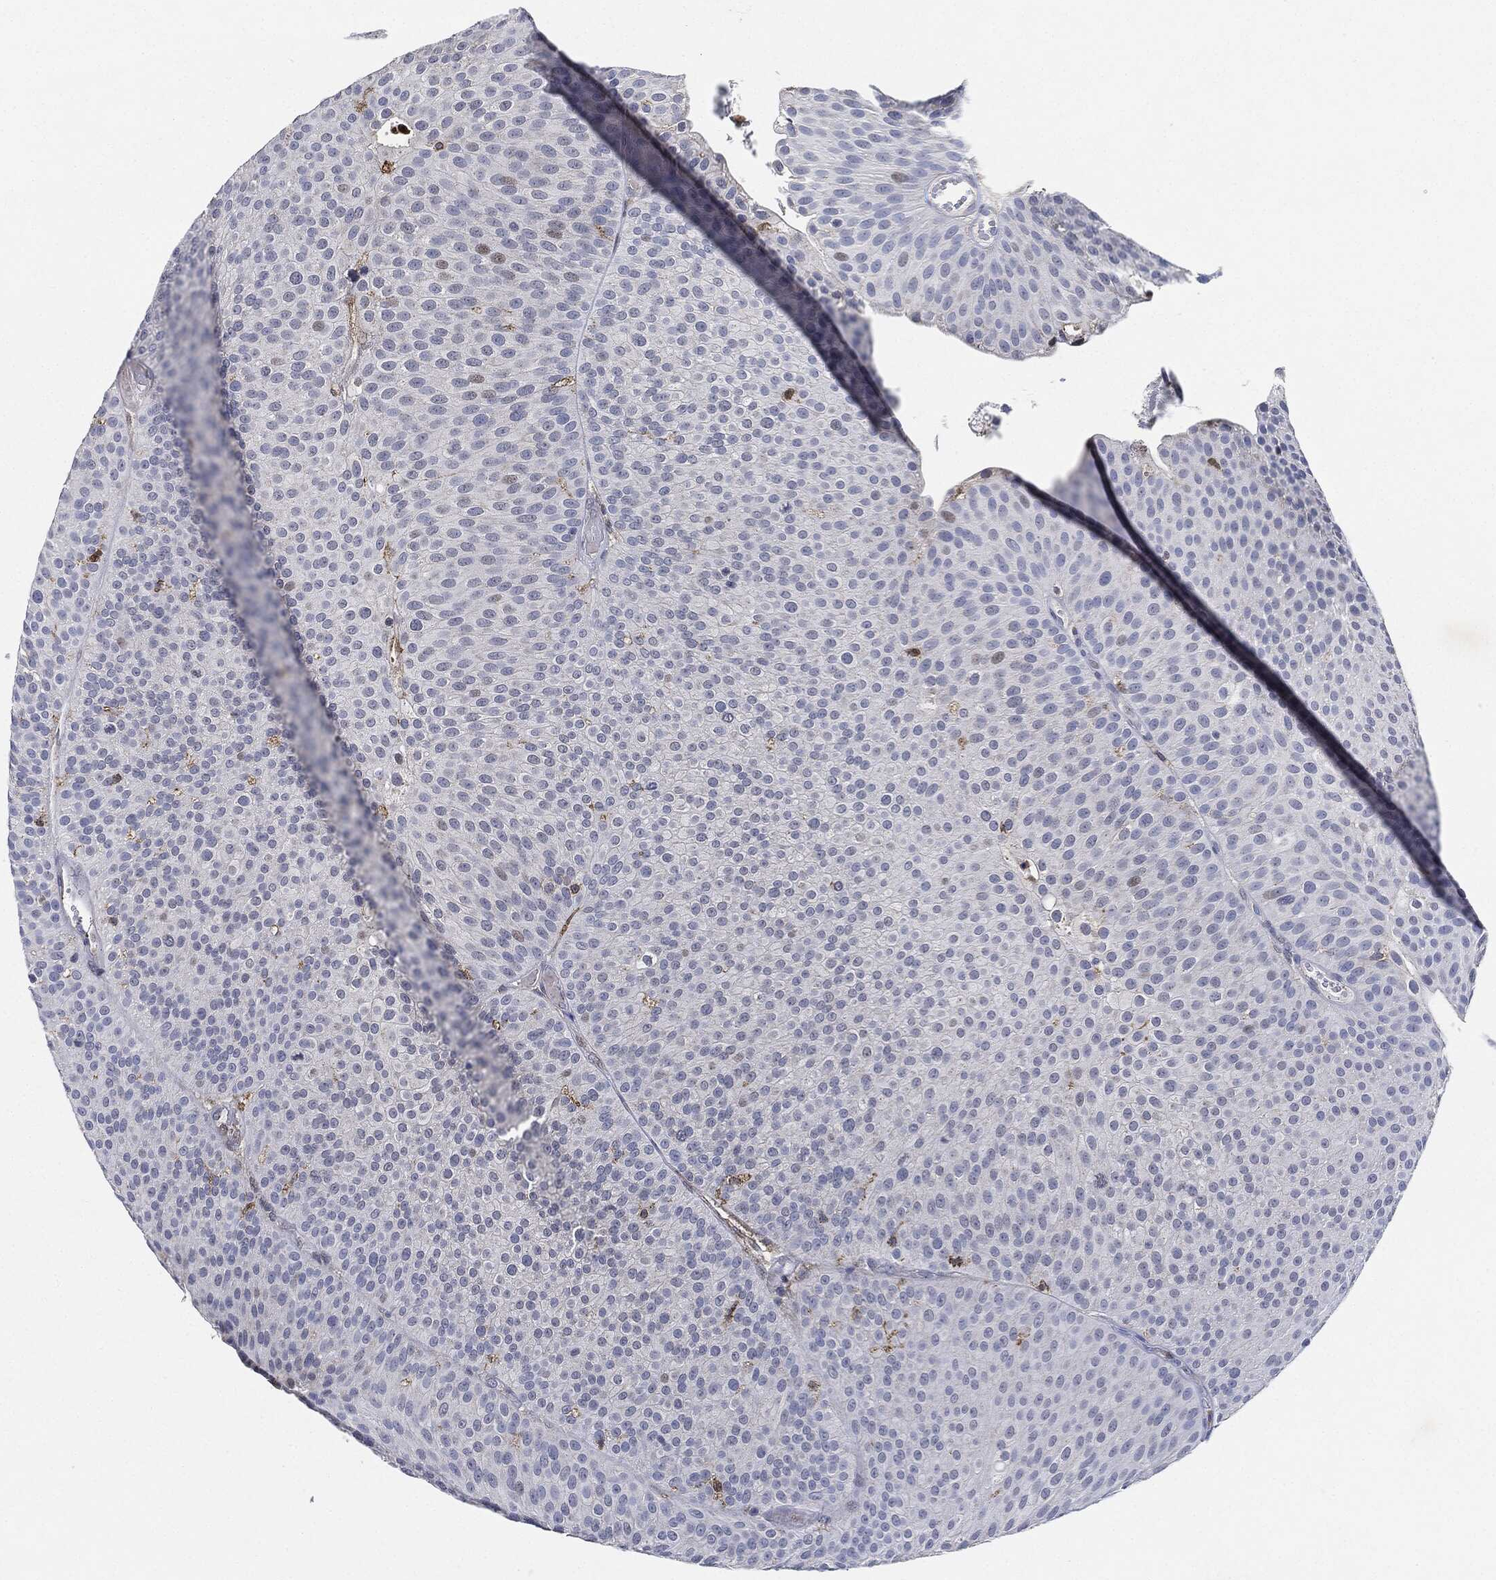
{"staining": {"intensity": "weak", "quantity": "<25%", "location": "nuclear"}, "tissue": "urothelial cancer", "cell_type": "Tumor cells", "image_type": "cancer", "snomed": [{"axis": "morphology", "description": "Urothelial carcinoma, Low grade"}, {"axis": "topography", "description": "Urinary bladder"}], "caption": "Immunohistochemical staining of urothelial cancer demonstrates no significant positivity in tumor cells. (DAB (3,3'-diaminobenzidine) immunohistochemistry, high magnification).", "gene": "NANOS3", "patient": {"sex": "male", "age": 65}}